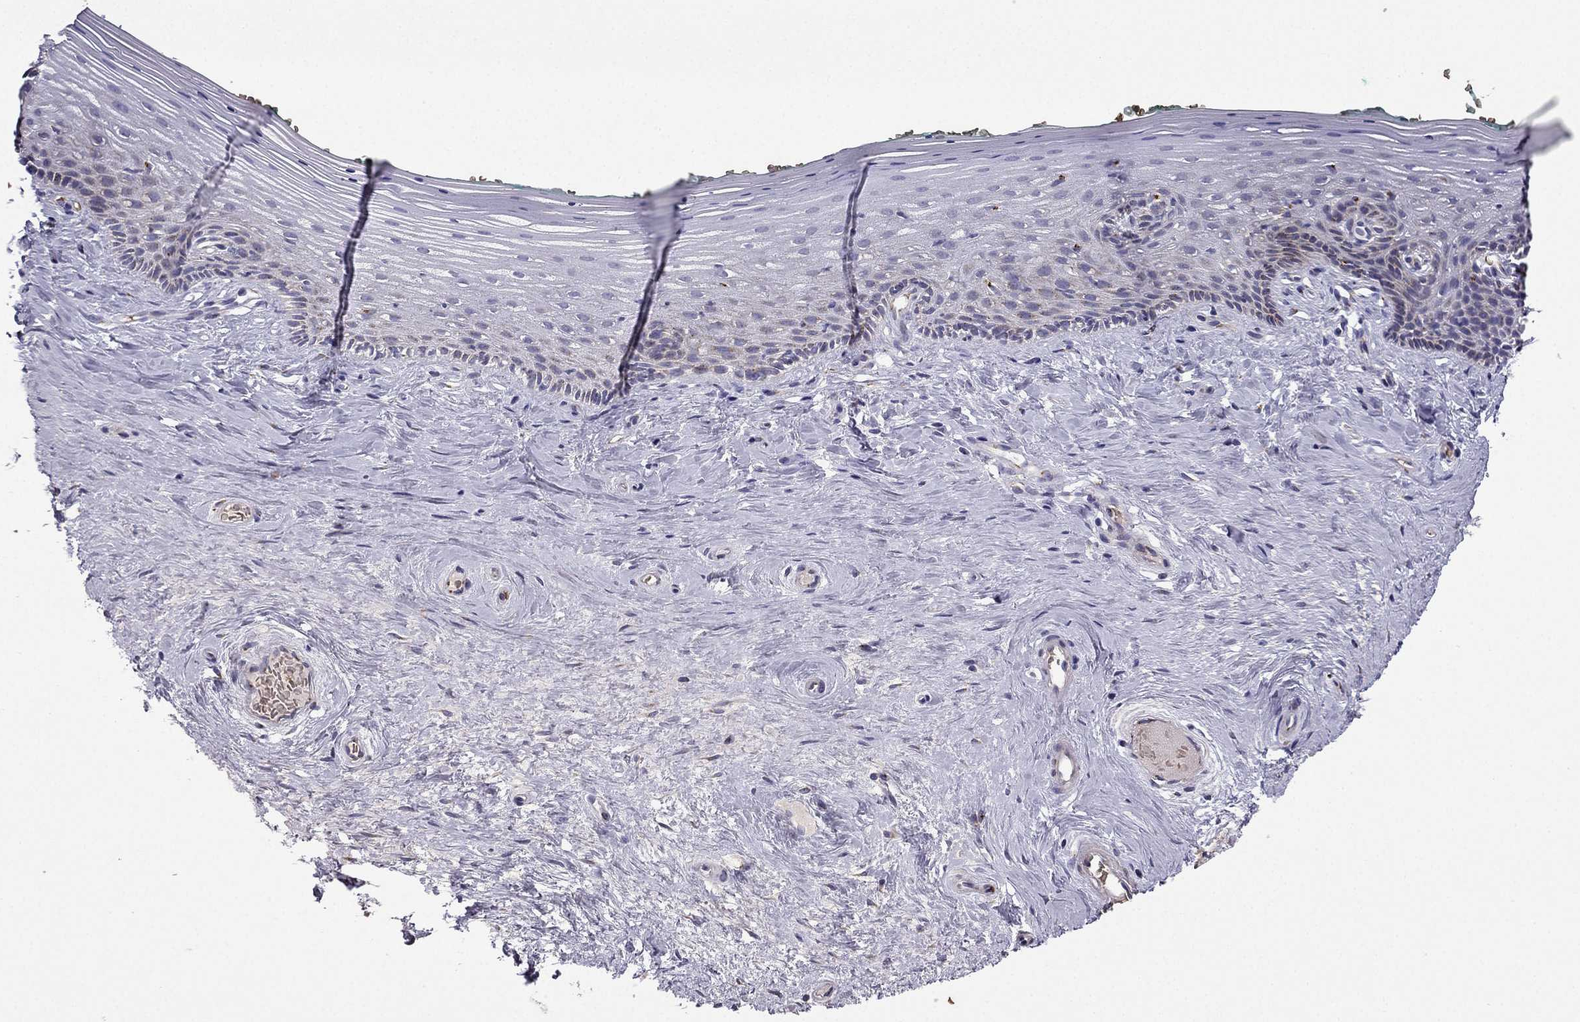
{"staining": {"intensity": "negative", "quantity": "none", "location": "none"}, "tissue": "vagina", "cell_type": "Squamous epithelial cells", "image_type": "normal", "snomed": [{"axis": "morphology", "description": "Normal tissue, NOS"}, {"axis": "topography", "description": "Vagina"}], "caption": "Immunohistochemistry histopathology image of unremarkable vagina stained for a protein (brown), which exhibits no positivity in squamous epithelial cells.", "gene": "B4GALT7", "patient": {"sex": "female", "age": 45}}